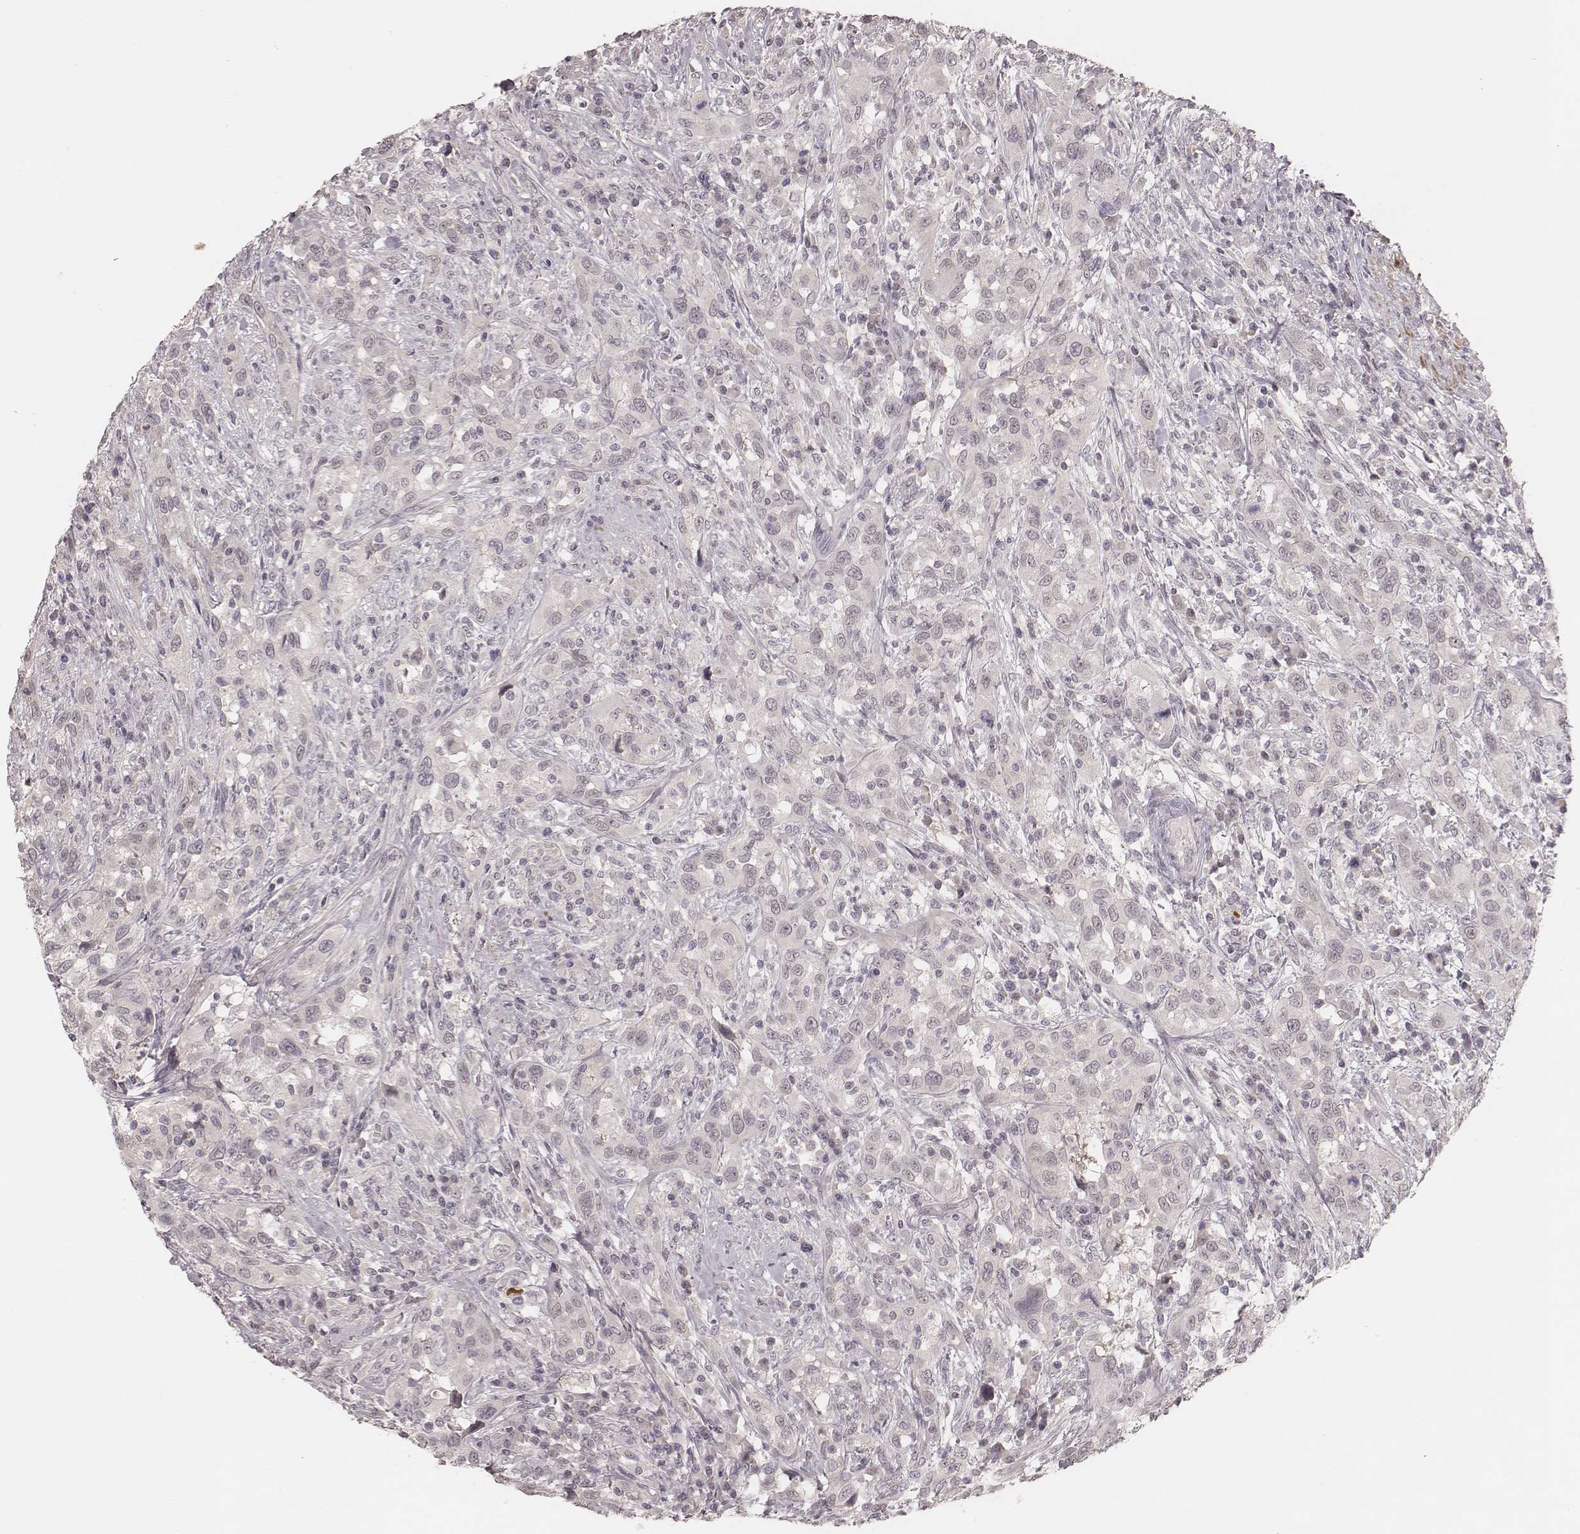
{"staining": {"intensity": "negative", "quantity": "none", "location": "none"}, "tissue": "urothelial cancer", "cell_type": "Tumor cells", "image_type": "cancer", "snomed": [{"axis": "morphology", "description": "Urothelial carcinoma, NOS"}, {"axis": "morphology", "description": "Urothelial carcinoma, High grade"}, {"axis": "topography", "description": "Urinary bladder"}], "caption": "This is an IHC histopathology image of human urothelial cancer. There is no positivity in tumor cells.", "gene": "FAM13B", "patient": {"sex": "female", "age": 64}}